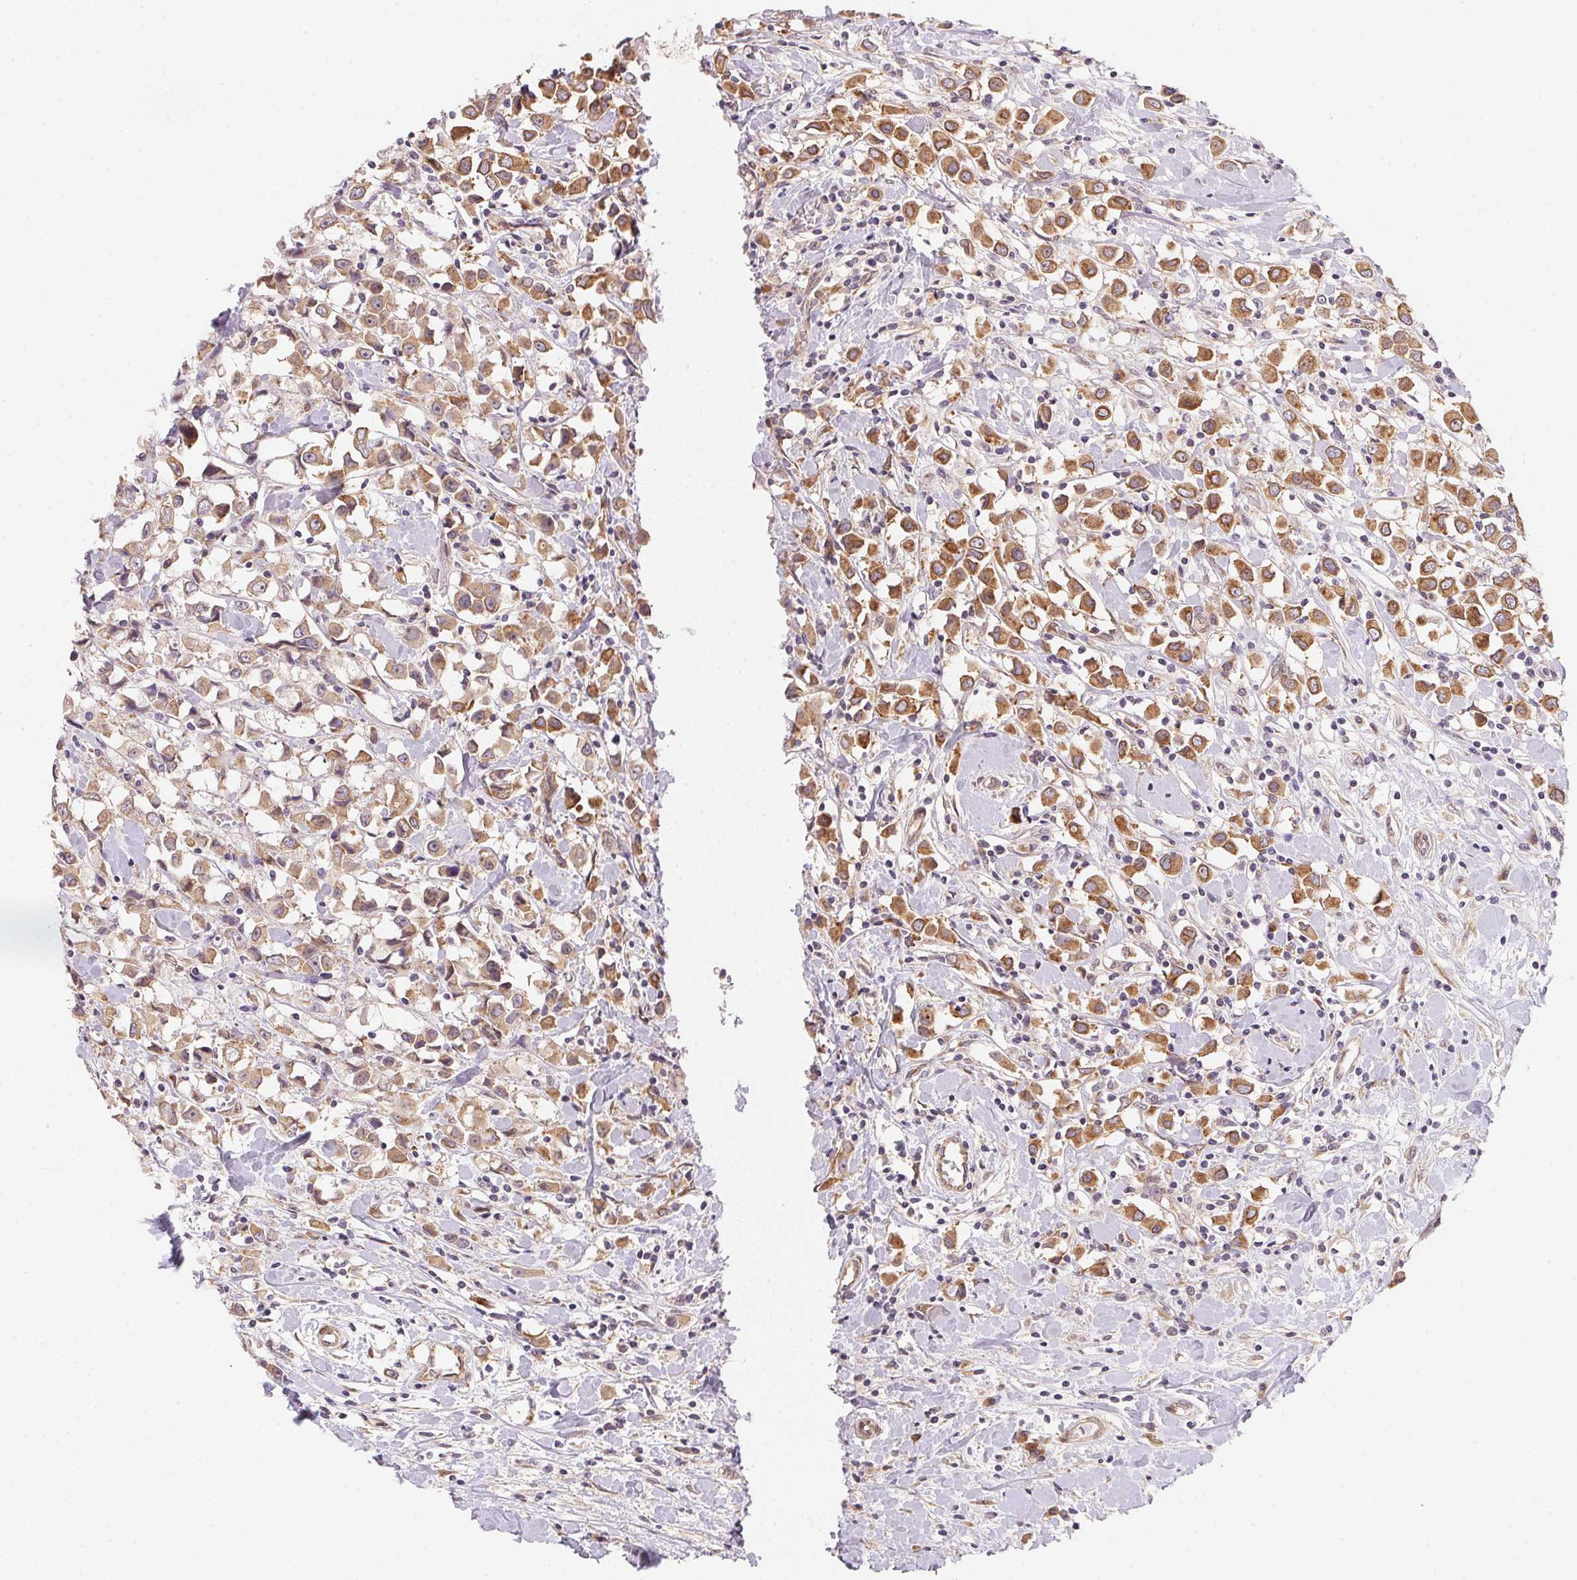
{"staining": {"intensity": "moderate", "quantity": ">75%", "location": "cytoplasmic/membranous"}, "tissue": "breast cancer", "cell_type": "Tumor cells", "image_type": "cancer", "snomed": [{"axis": "morphology", "description": "Duct carcinoma"}, {"axis": "topography", "description": "Breast"}], "caption": "Approximately >75% of tumor cells in infiltrating ductal carcinoma (breast) demonstrate moderate cytoplasmic/membranous protein positivity as visualized by brown immunohistochemical staining.", "gene": "EI24", "patient": {"sex": "female", "age": 61}}